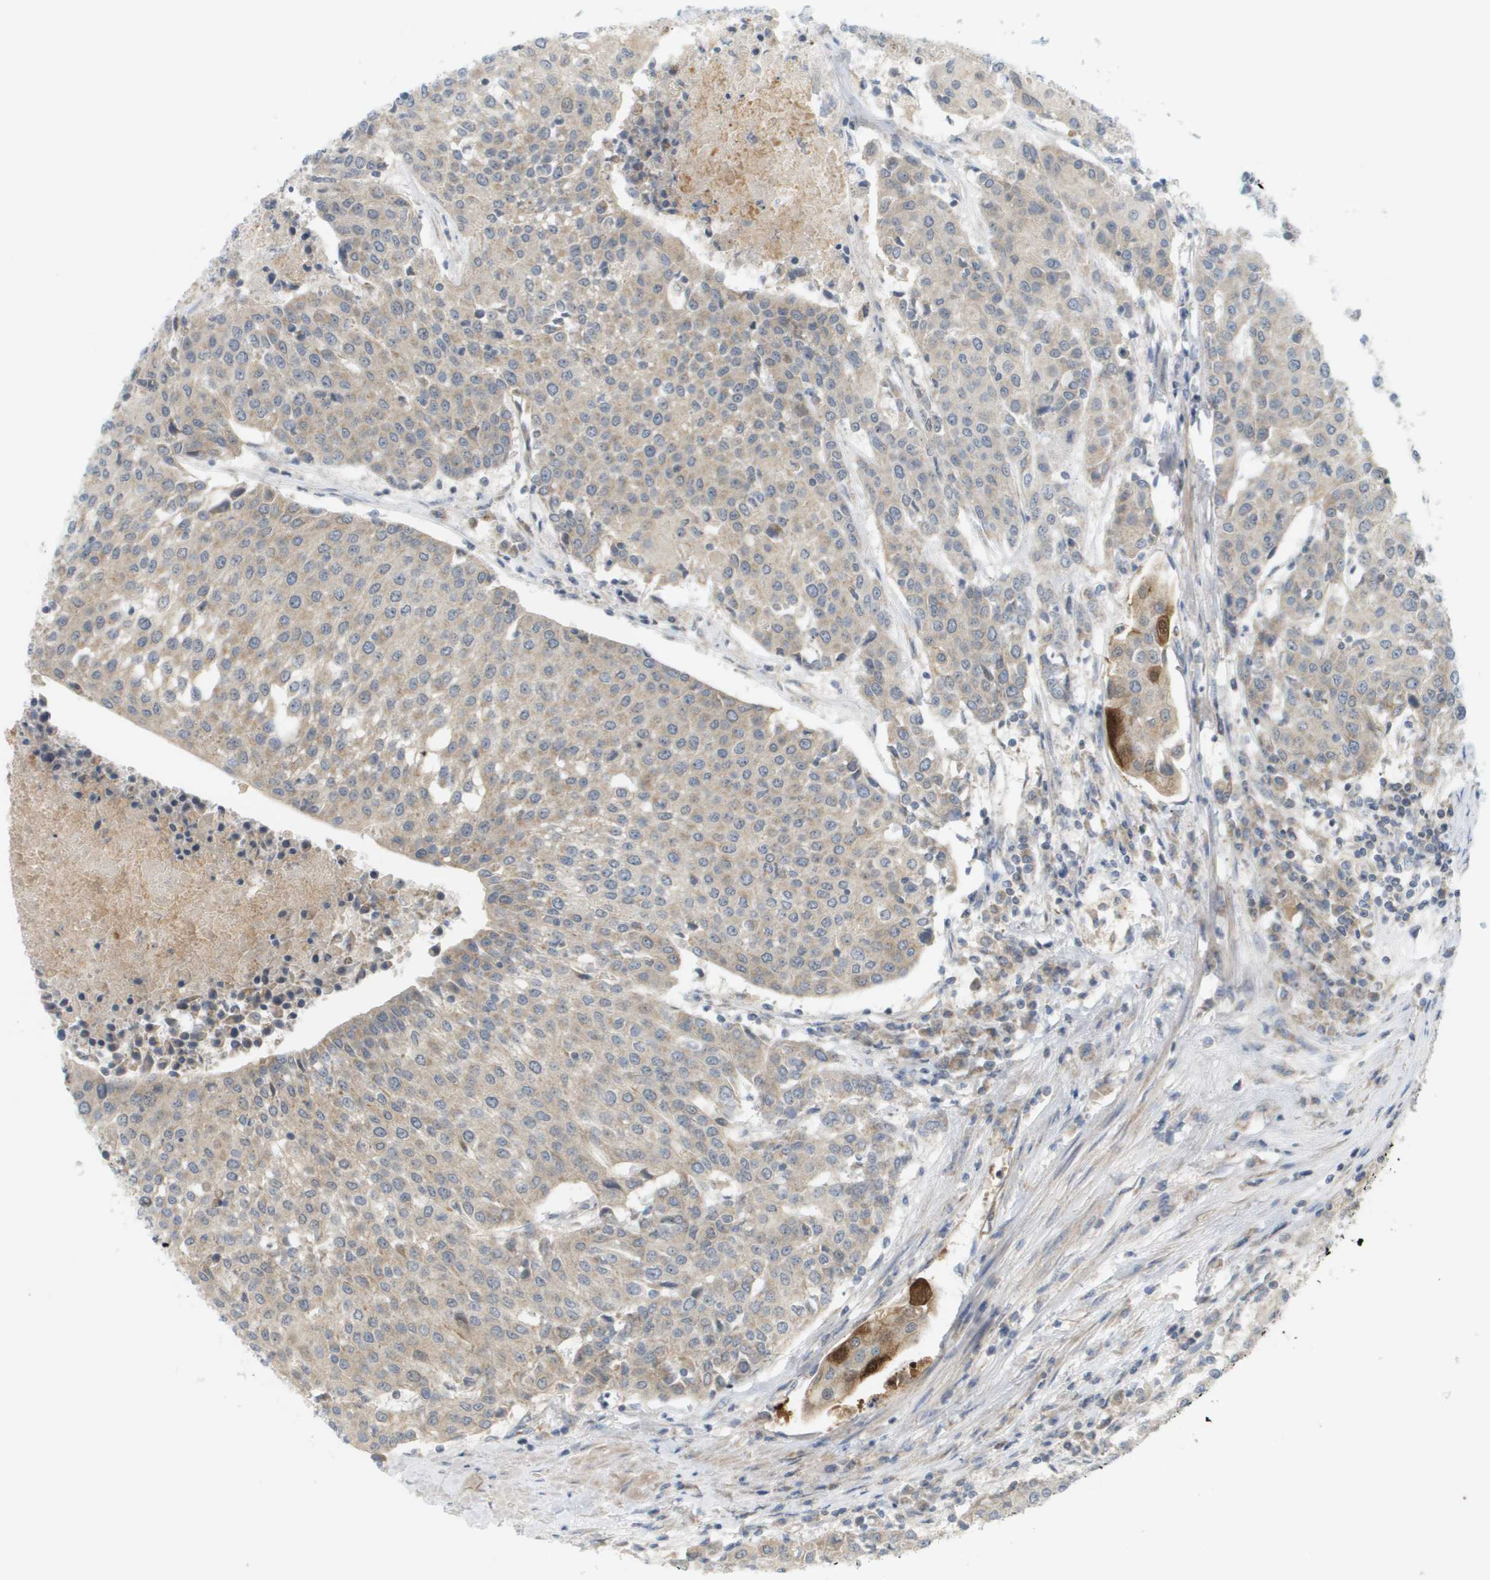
{"staining": {"intensity": "weak", "quantity": ">75%", "location": "cytoplasmic/membranous"}, "tissue": "urothelial cancer", "cell_type": "Tumor cells", "image_type": "cancer", "snomed": [{"axis": "morphology", "description": "Urothelial carcinoma, High grade"}, {"axis": "topography", "description": "Urinary bladder"}], "caption": "This is an image of IHC staining of urothelial cancer, which shows weak staining in the cytoplasmic/membranous of tumor cells.", "gene": "PROC", "patient": {"sex": "female", "age": 85}}